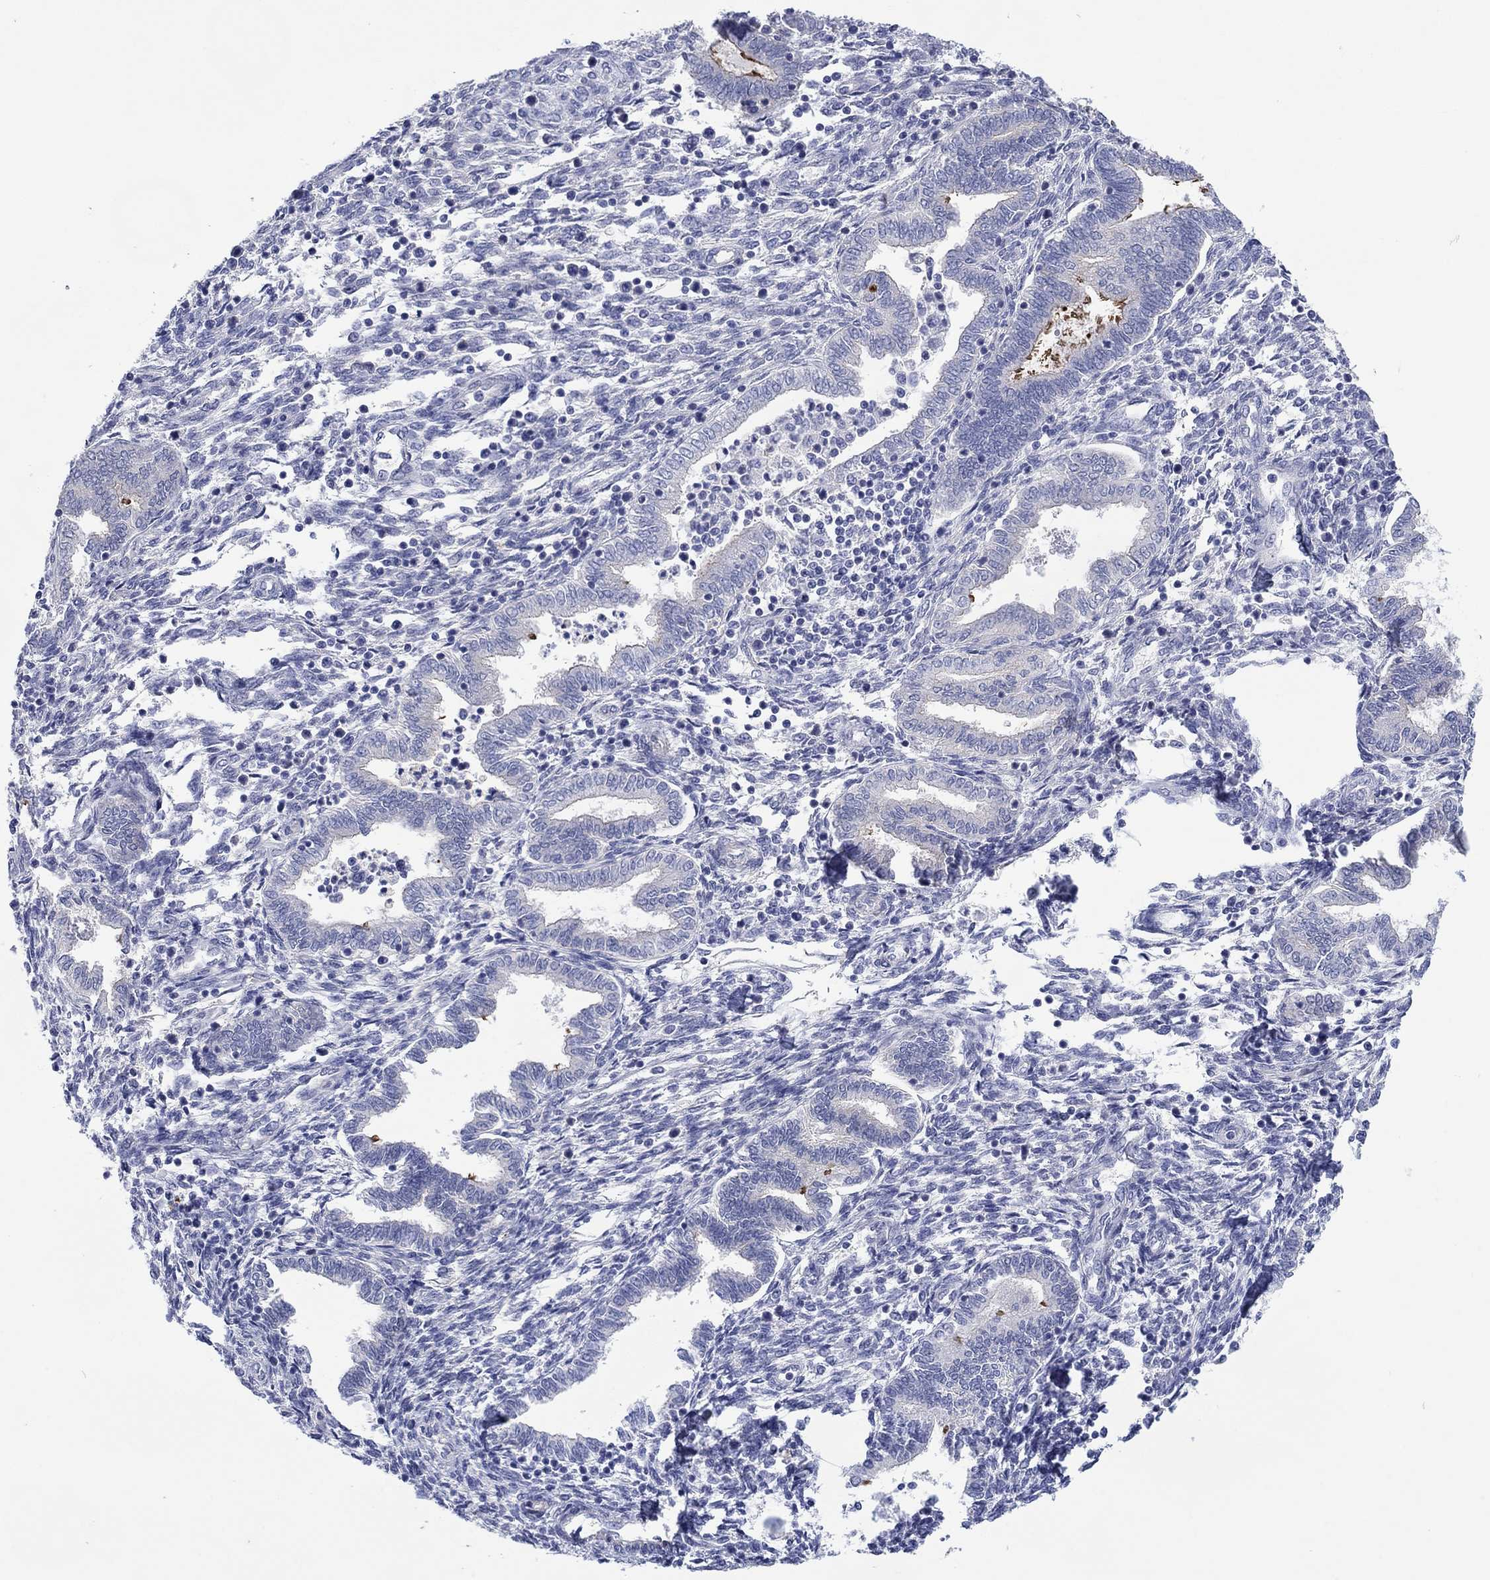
{"staining": {"intensity": "negative", "quantity": "none", "location": "none"}, "tissue": "endometrium", "cell_type": "Cells in endometrial stroma", "image_type": "normal", "snomed": [{"axis": "morphology", "description": "Normal tissue, NOS"}, {"axis": "topography", "description": "Endometrium"}], "caption": "Immunohistochemistry of normal human endometrium exhibits no positivity in cells in endometrial stroma.", "gene": "TPRN", "patient": {"sex": "female", "age": 42}}